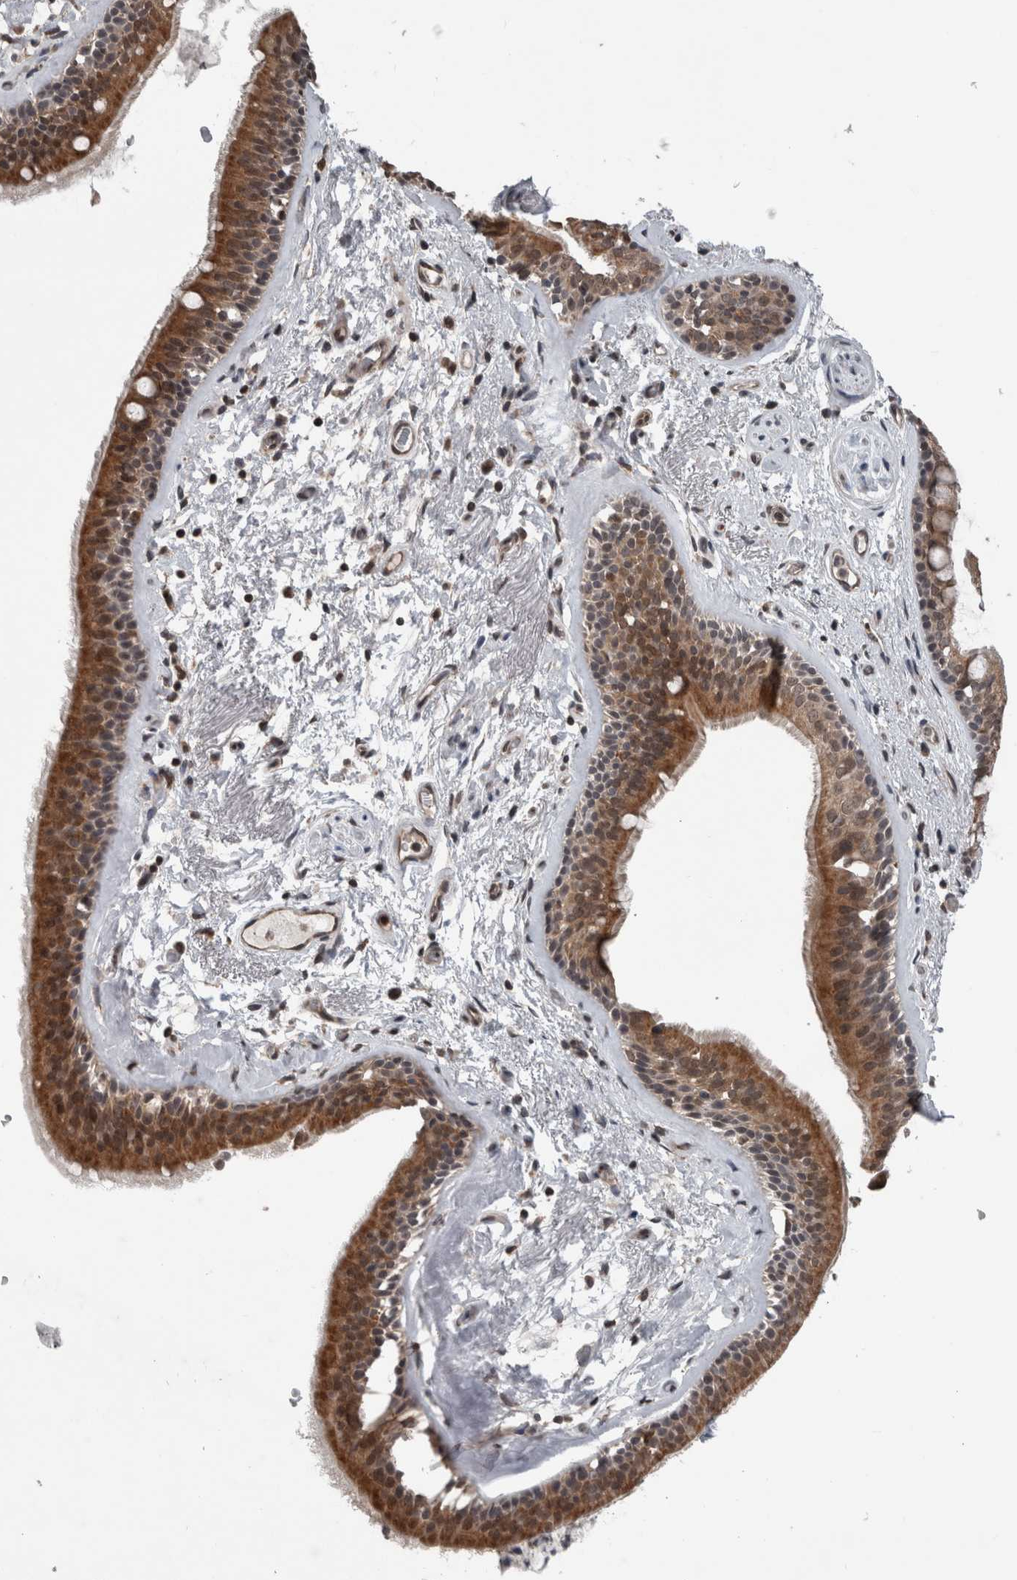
{"staining": {"intensity": "moderate", "quantity": ">75%", "location": "cytoplasmic/membranous"}, "tissue": "bronchus", "cell_type": "Respiratory epithelial cells", "image_type": "normal", "snomed": [{"axis": "morphology", "description": "Normal tissue, NOS"}, {"axis": "topography", "description": "Cartilage tissue"}], "caption": "The micrograph exhibits staining of normal bronchus, revealing moderate cytoplasmic/membranous protein staining (brown color) within respiratory epithelial cells.", "gene": "ENY2", "patient": {"sex": "female", "age": 63}}